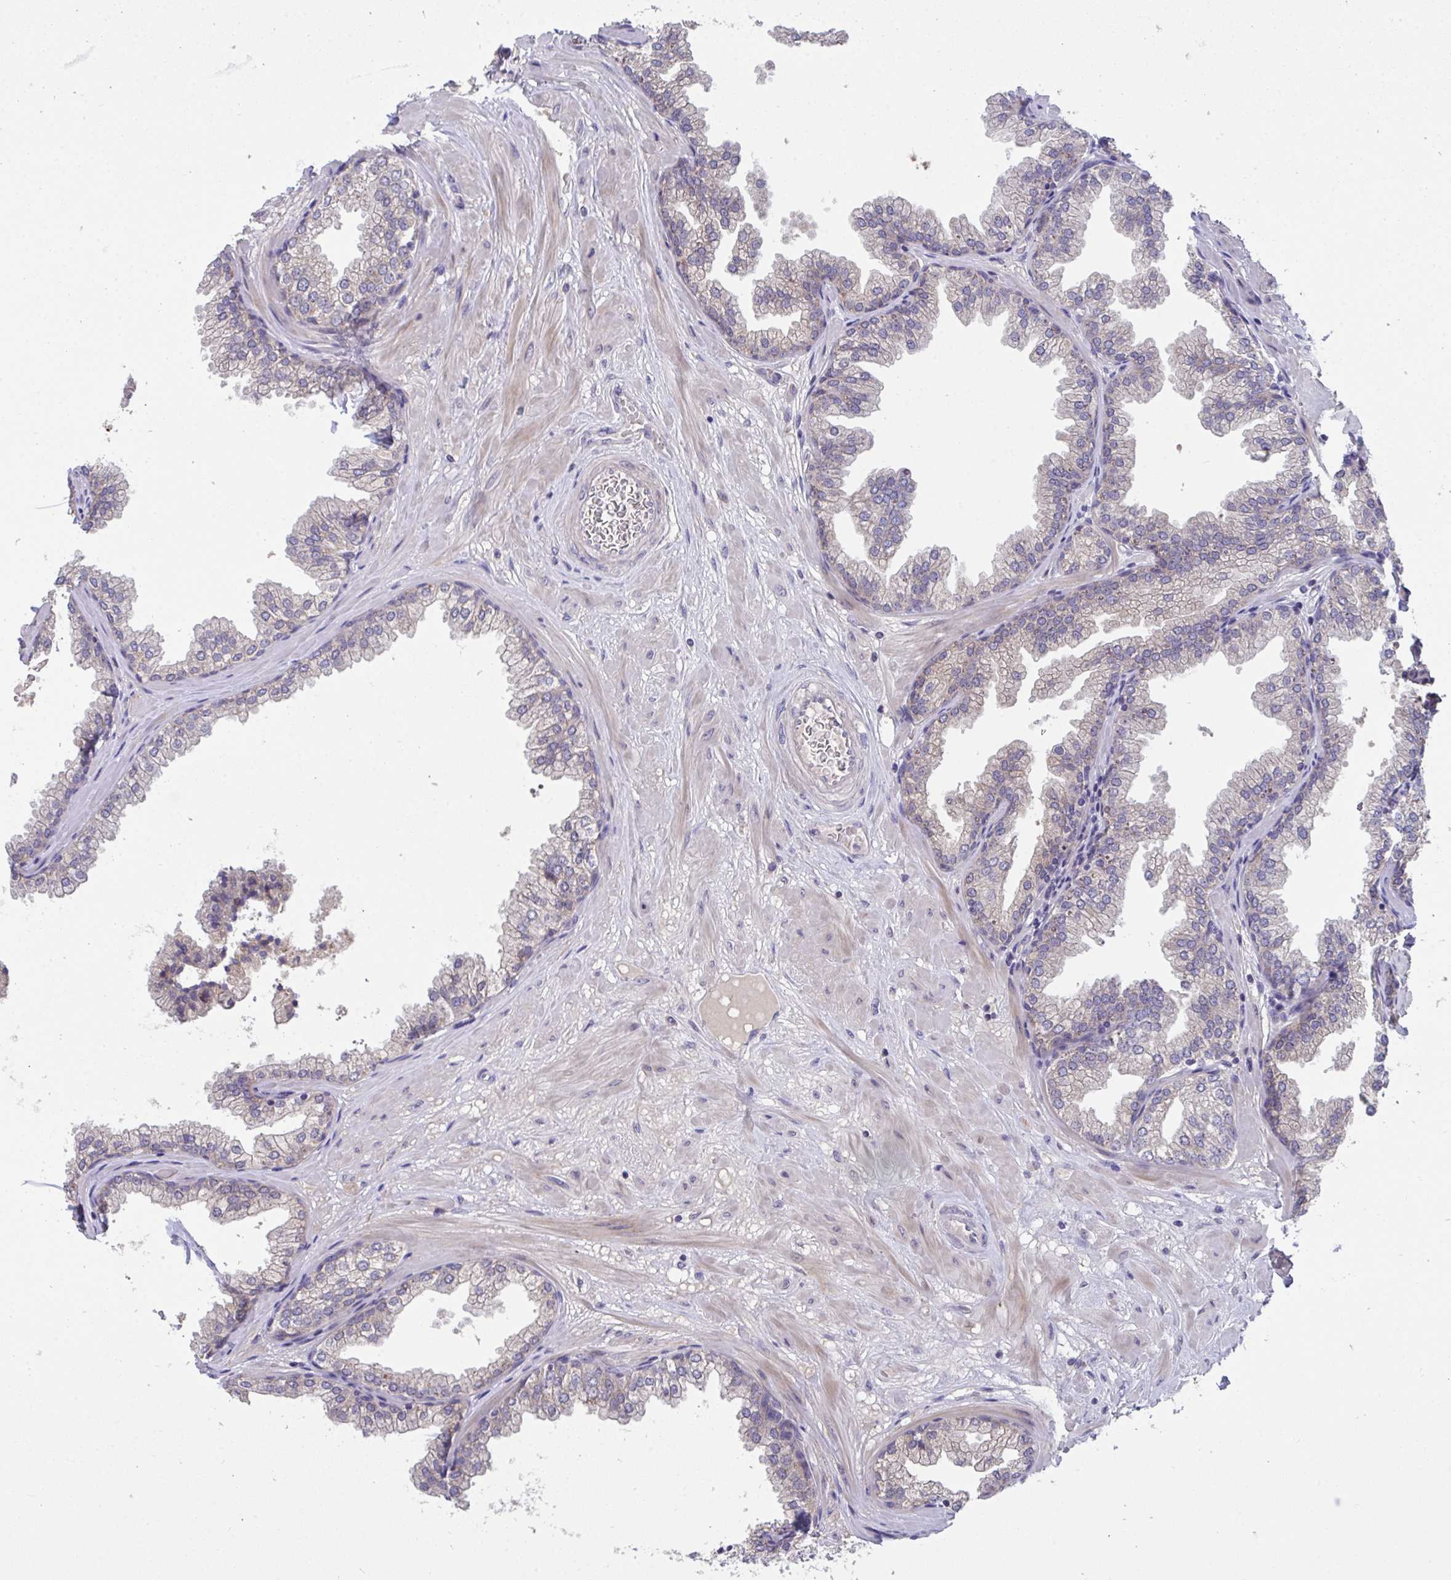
{"staining": {"intensity": "negative", "quantity": "none", "location": "none"}, "tissue": "prostate", "cell_type": "Glandular cells", "image_type": "normal", "snomed": [{"axis": "morphology", "description": "Normal tissue, NOS"}, {"axis": "topography", "description": "Prostate"}], "caption": "Prostate was stained to show a protein in brown. There is no significant positivity in glandular cells. (Brightfield microscopy of DAB (3,3'-diaminobenzidine) immunohistochemistry at high magnification).", "gene": "SUSD4", "patient": {"sex": "male", "age": 37}}